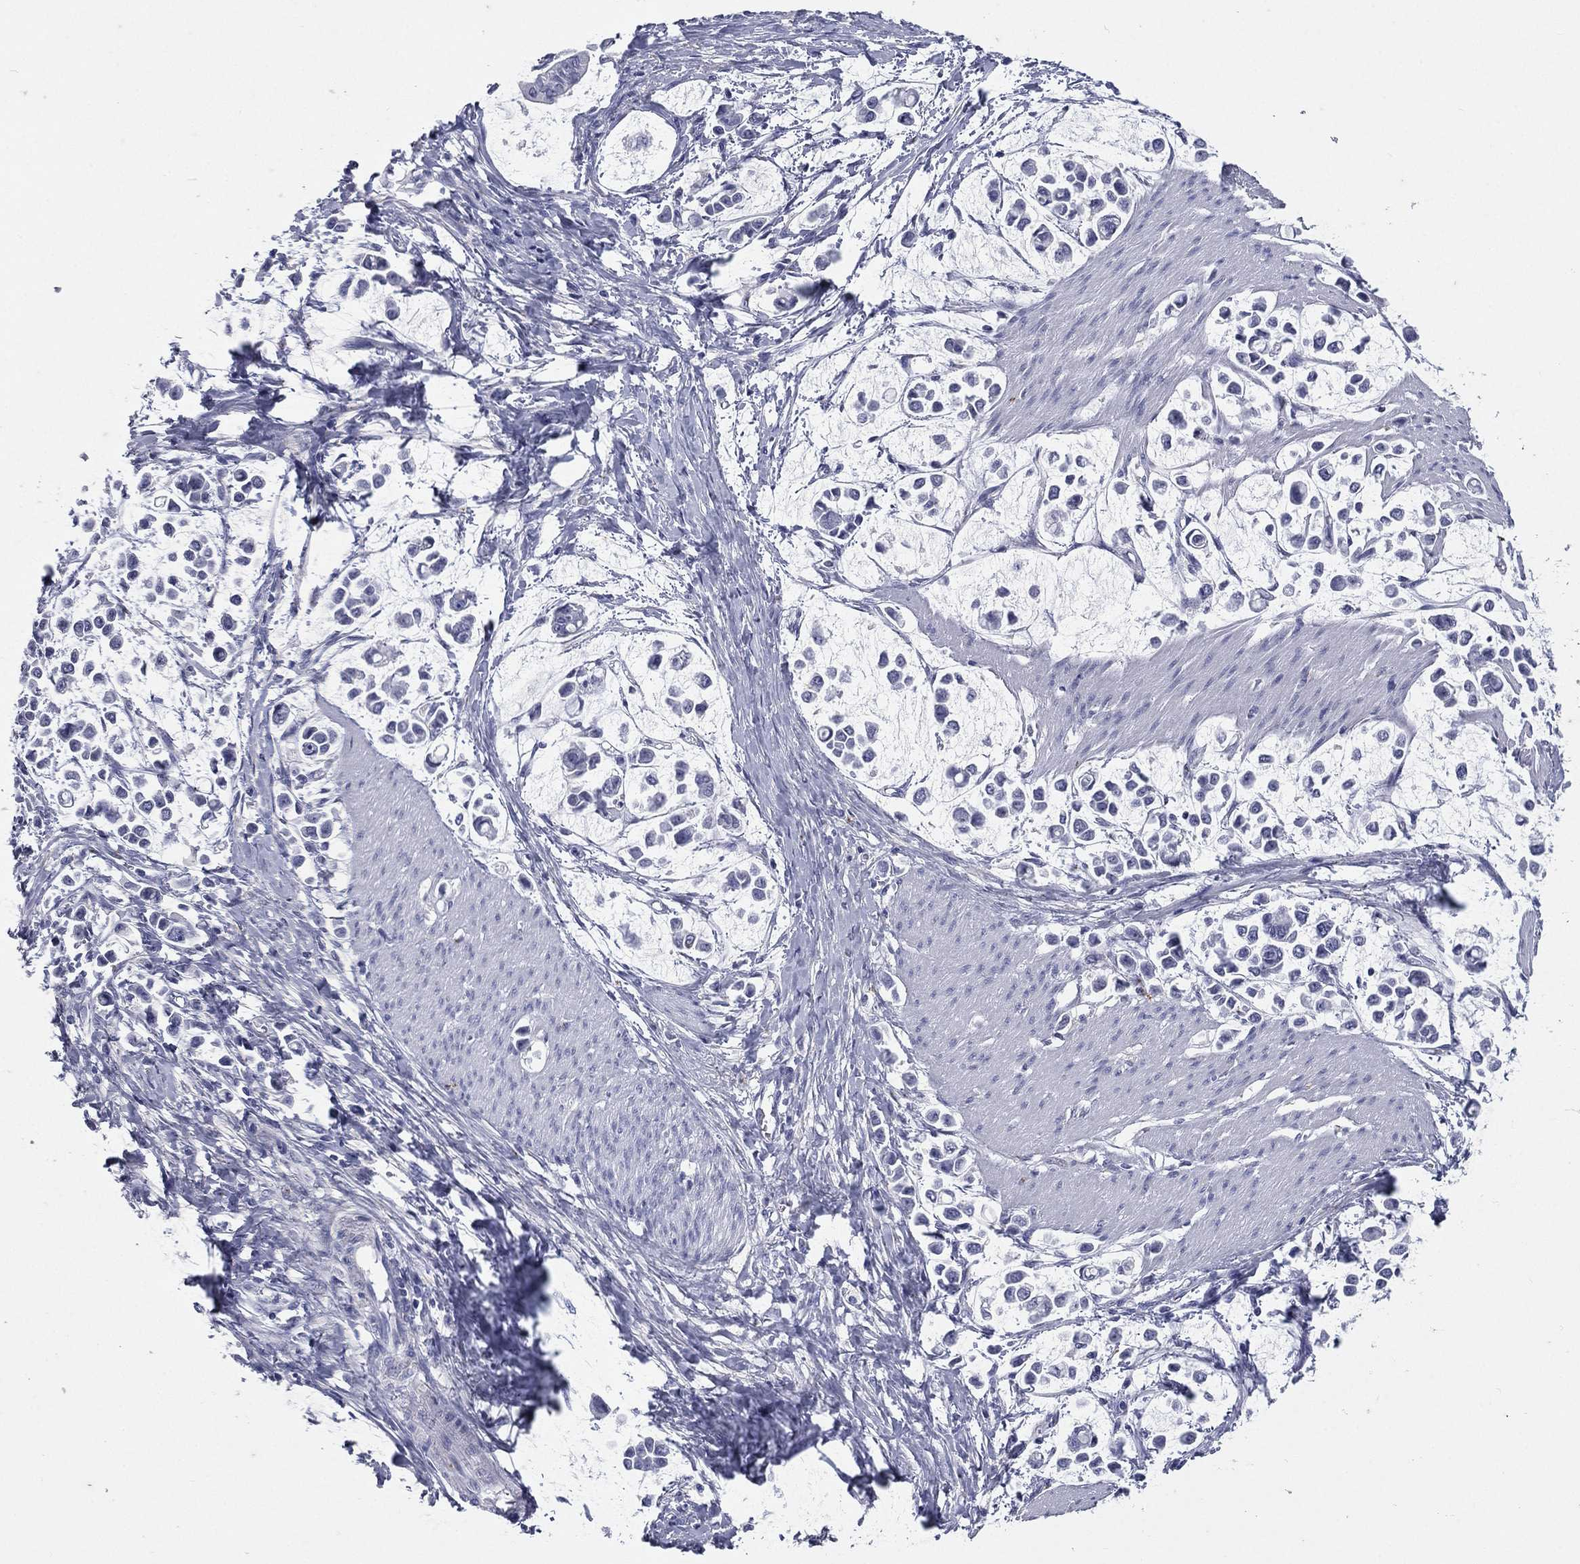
{"staining": {"intensity": "negative", "quantity": "none", "location": "none"}, "tissue": "stomach cancer", "cell_type": "Tumor cells", "image_type": "cancer", "snomed": [{"axis": "morphology", "description": "Adenocarcinoma, NOS"}, {"axis": "topography", "description": "Stomach"}], "caption": "Tumor cells show no significant positivity in stomach adenocarcinoma.", "gene": "HLA-DOA", "patient": {"sex": "male", "age": 82}}